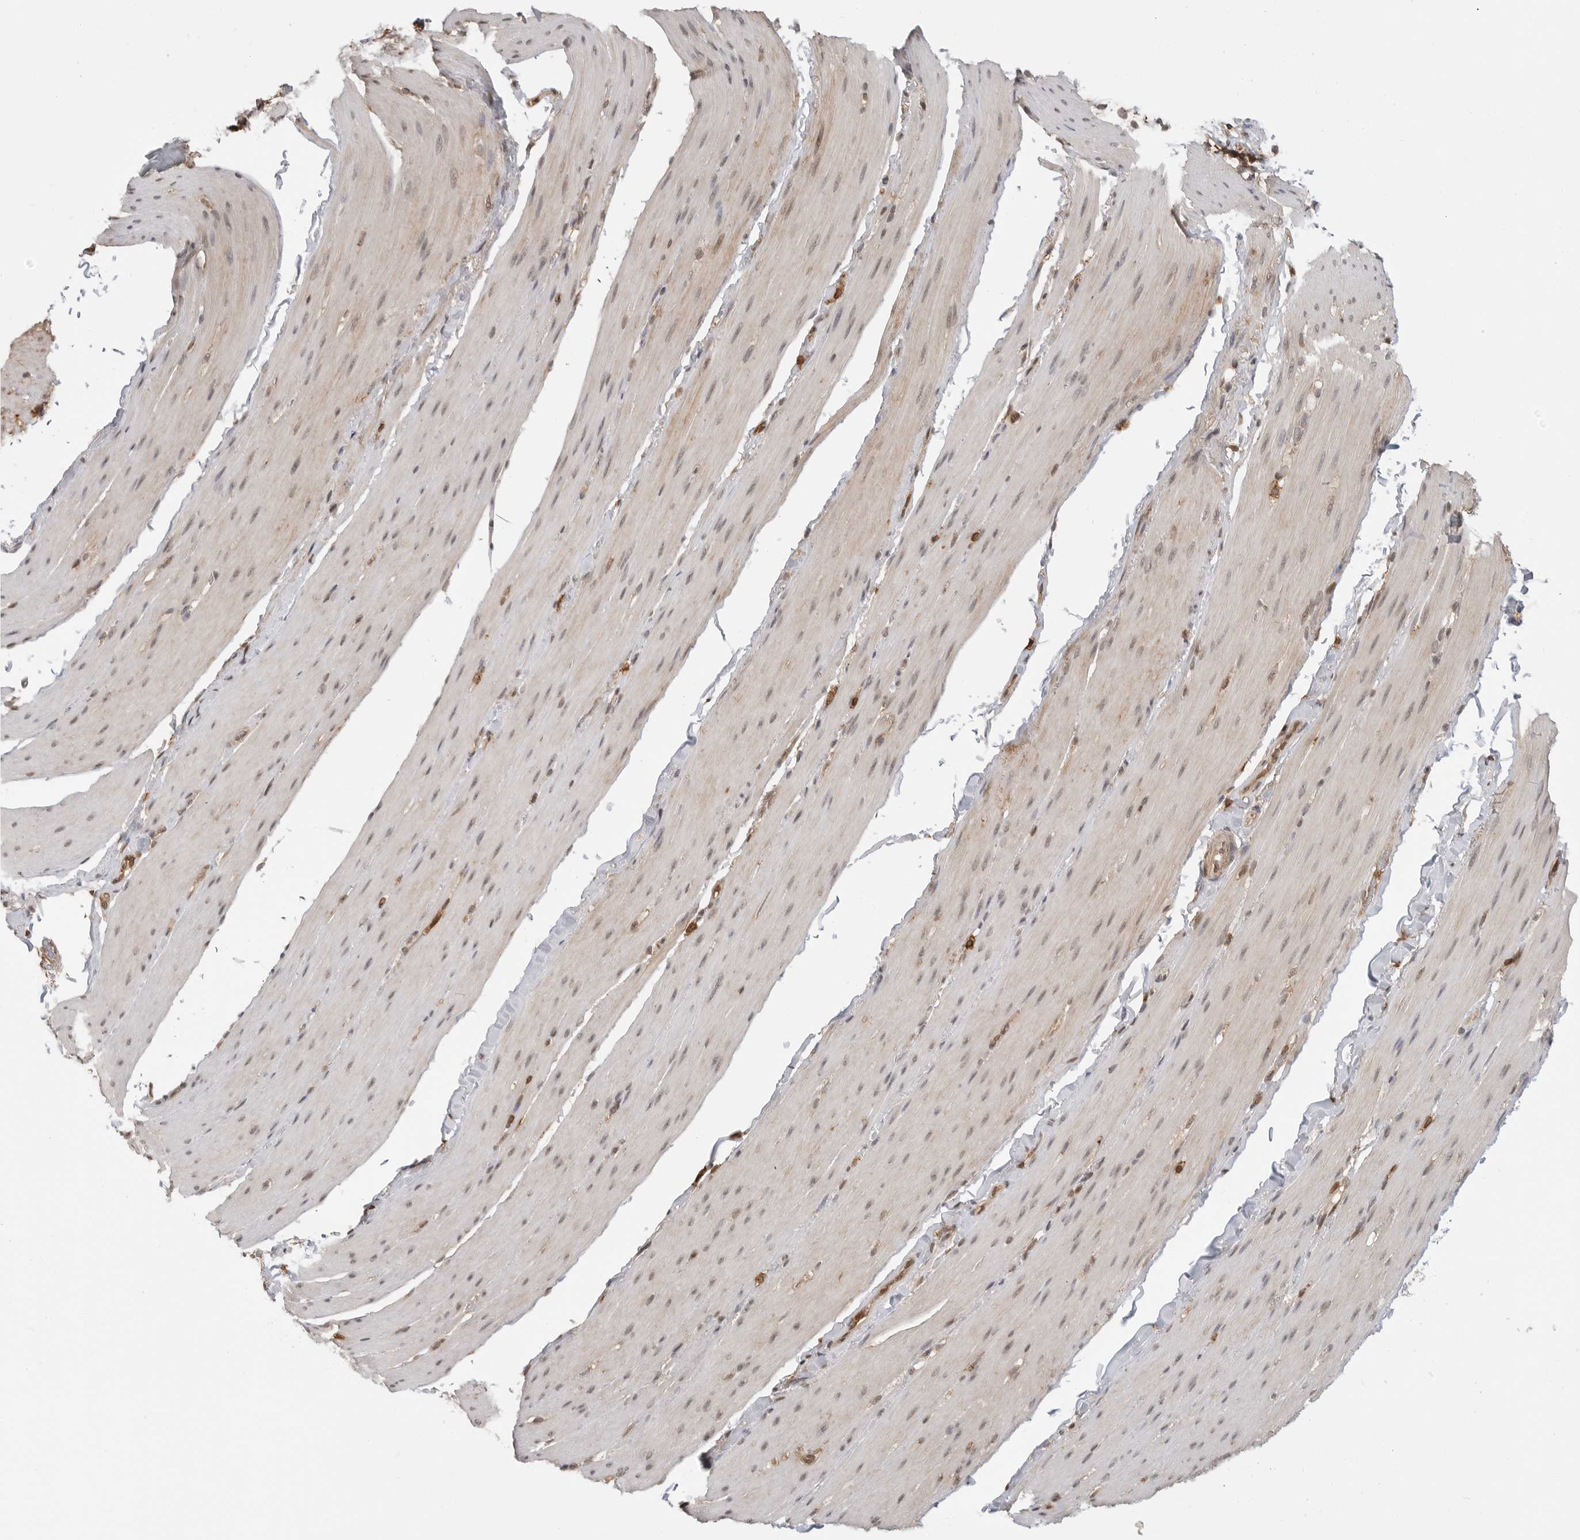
{"staining": {"intensity": "weak", "quantity": "25%-75%", "location": "cytoplasmic/membranous,nuclear"}, "tissue": "smooth muscle", "cell_type": "Smooth muscle cells", "image_type": "normal", "snomed": [{"axis": "morphology", "description": "Normal tissue, NOS"}, {"axis": "topography", "description": "Smooth muscle"}, {"axis": "topography", "description": "Small intestine"}], "caption": "Immunohistochemical staining of benign smooth muscle displays low levels of weak cytoplasmic/membranous,nuclear staining in about 25%-75% of smooth muscle cells.", "gene": "ANXA11", "patient": {"sex": "female", "age": 84}}